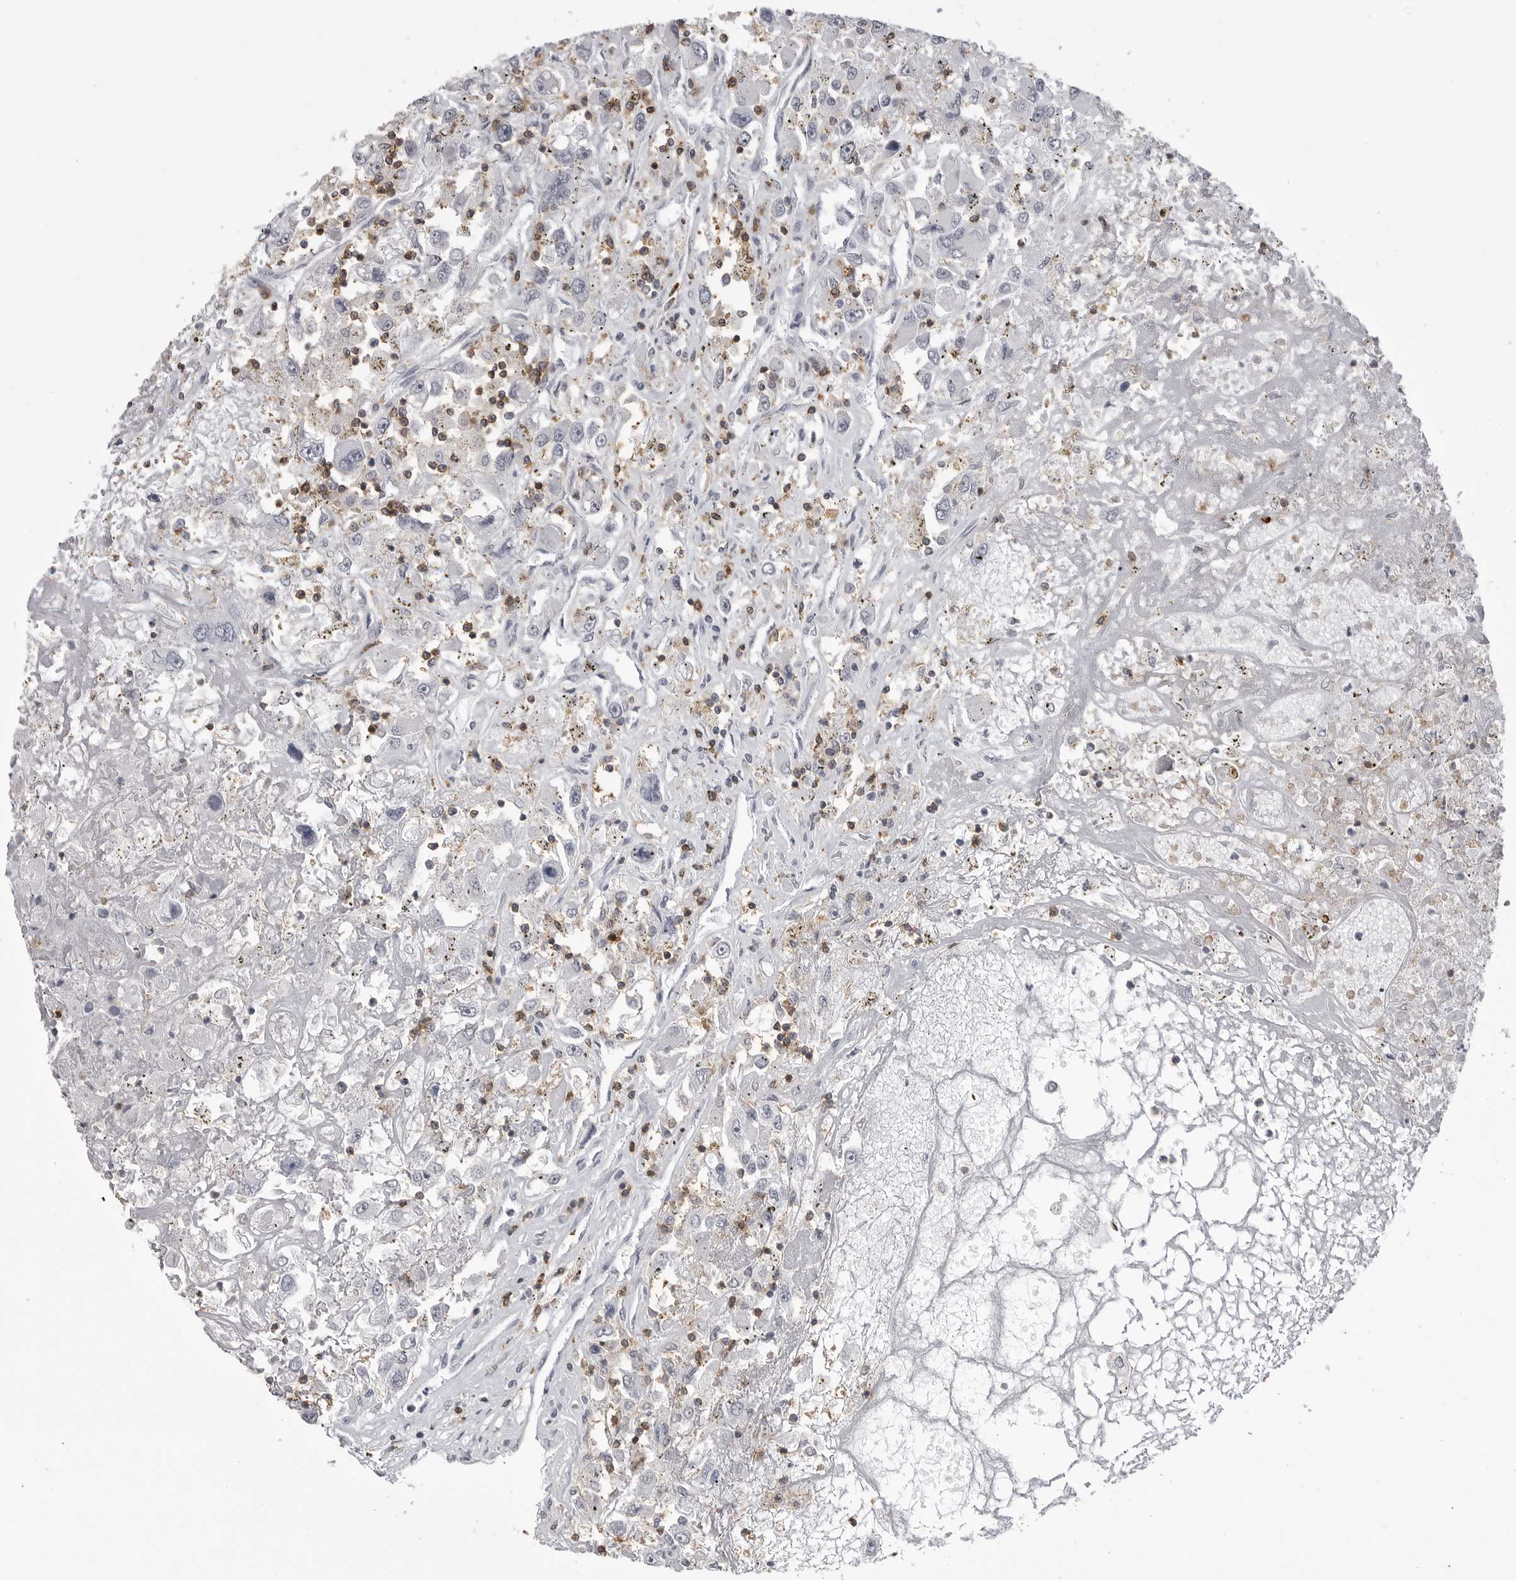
{"staining": {"intensity": "negative", "quantity": "none", "location": "none"}, "tissue": "renal cancer", "cell_type": "Tumor cells", "image_type": "cancer", "snomed": [{"axis": "morphology", "description": "Adenocarcinoma, NOS"}, {"axis": "topography", "description": "Kidney"}], "caption": "DAB (3,3'-diaminobenzidine) immunohistochemical staining of human adenocarcinoma (renal) demonstrates no significant expression in tumor cells.", "gene": "ITGAL", "patient": {"sex": "female", "age": 52}}